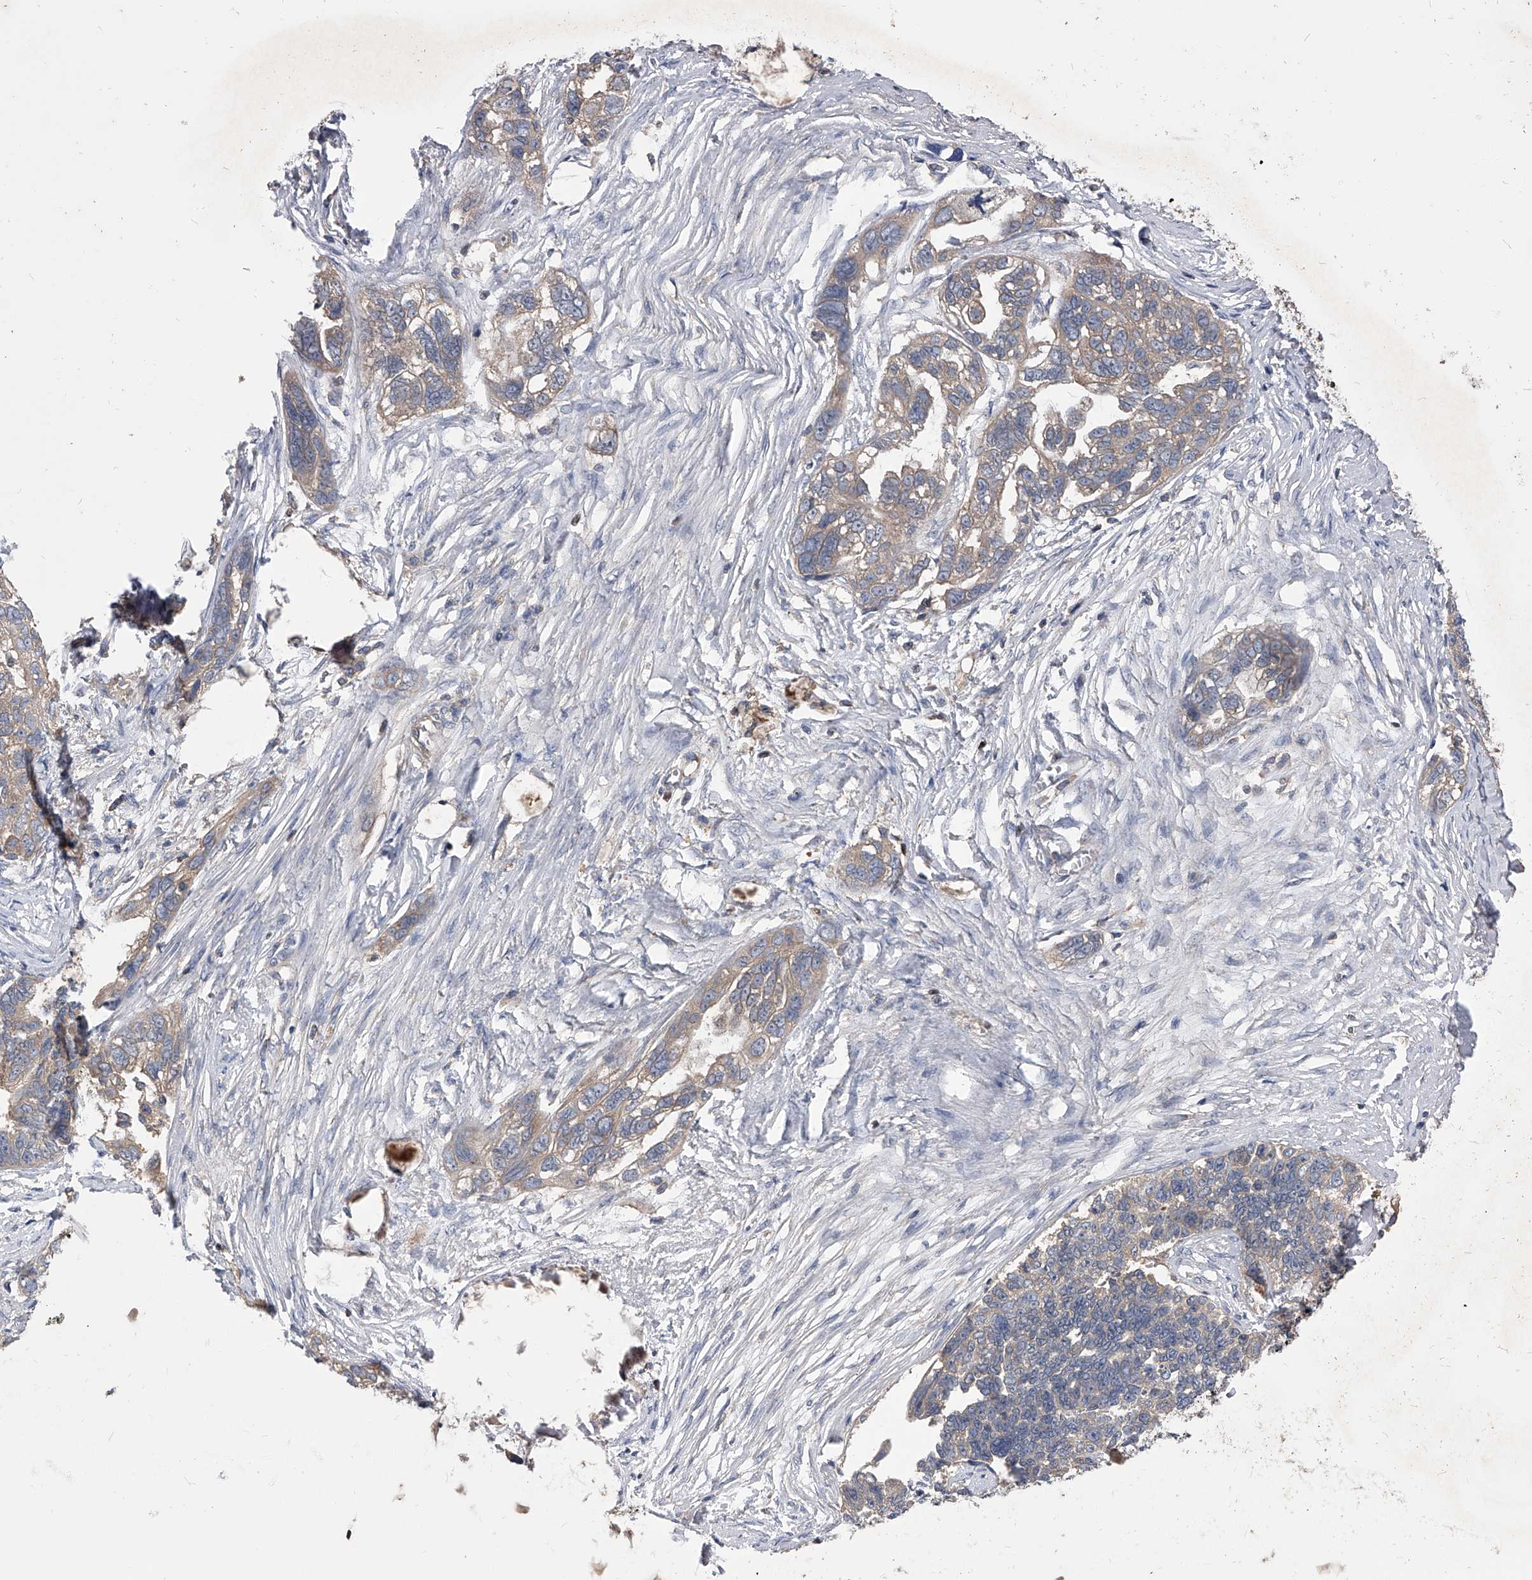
{"staining": {"intensity": "weak", "quantity": "25%-75%", "location": "cytoplasmic/membranous"}, "tissue": "ovarian cancer", "cell_type": "Tumor cells", "image_type": "cancer", "snomed": [{"axis": "morphology", "description": "Cystadenocarcinoma, serous, NOS"}, {"axis": "topography", "description": "Ovary"}], "caption": "Brown immunohistochemical staining in human ovarian cancer exhibits weak cytoplasmic/membranous expression in approximately 25%-75% of tumor cells. The staining was performed using DAB, with brown indicating positive protein expression. Nuclei are stained blue with hematoxylin.", "gene": "CUL7", "patient": {"sex": "female", "age": 79}}